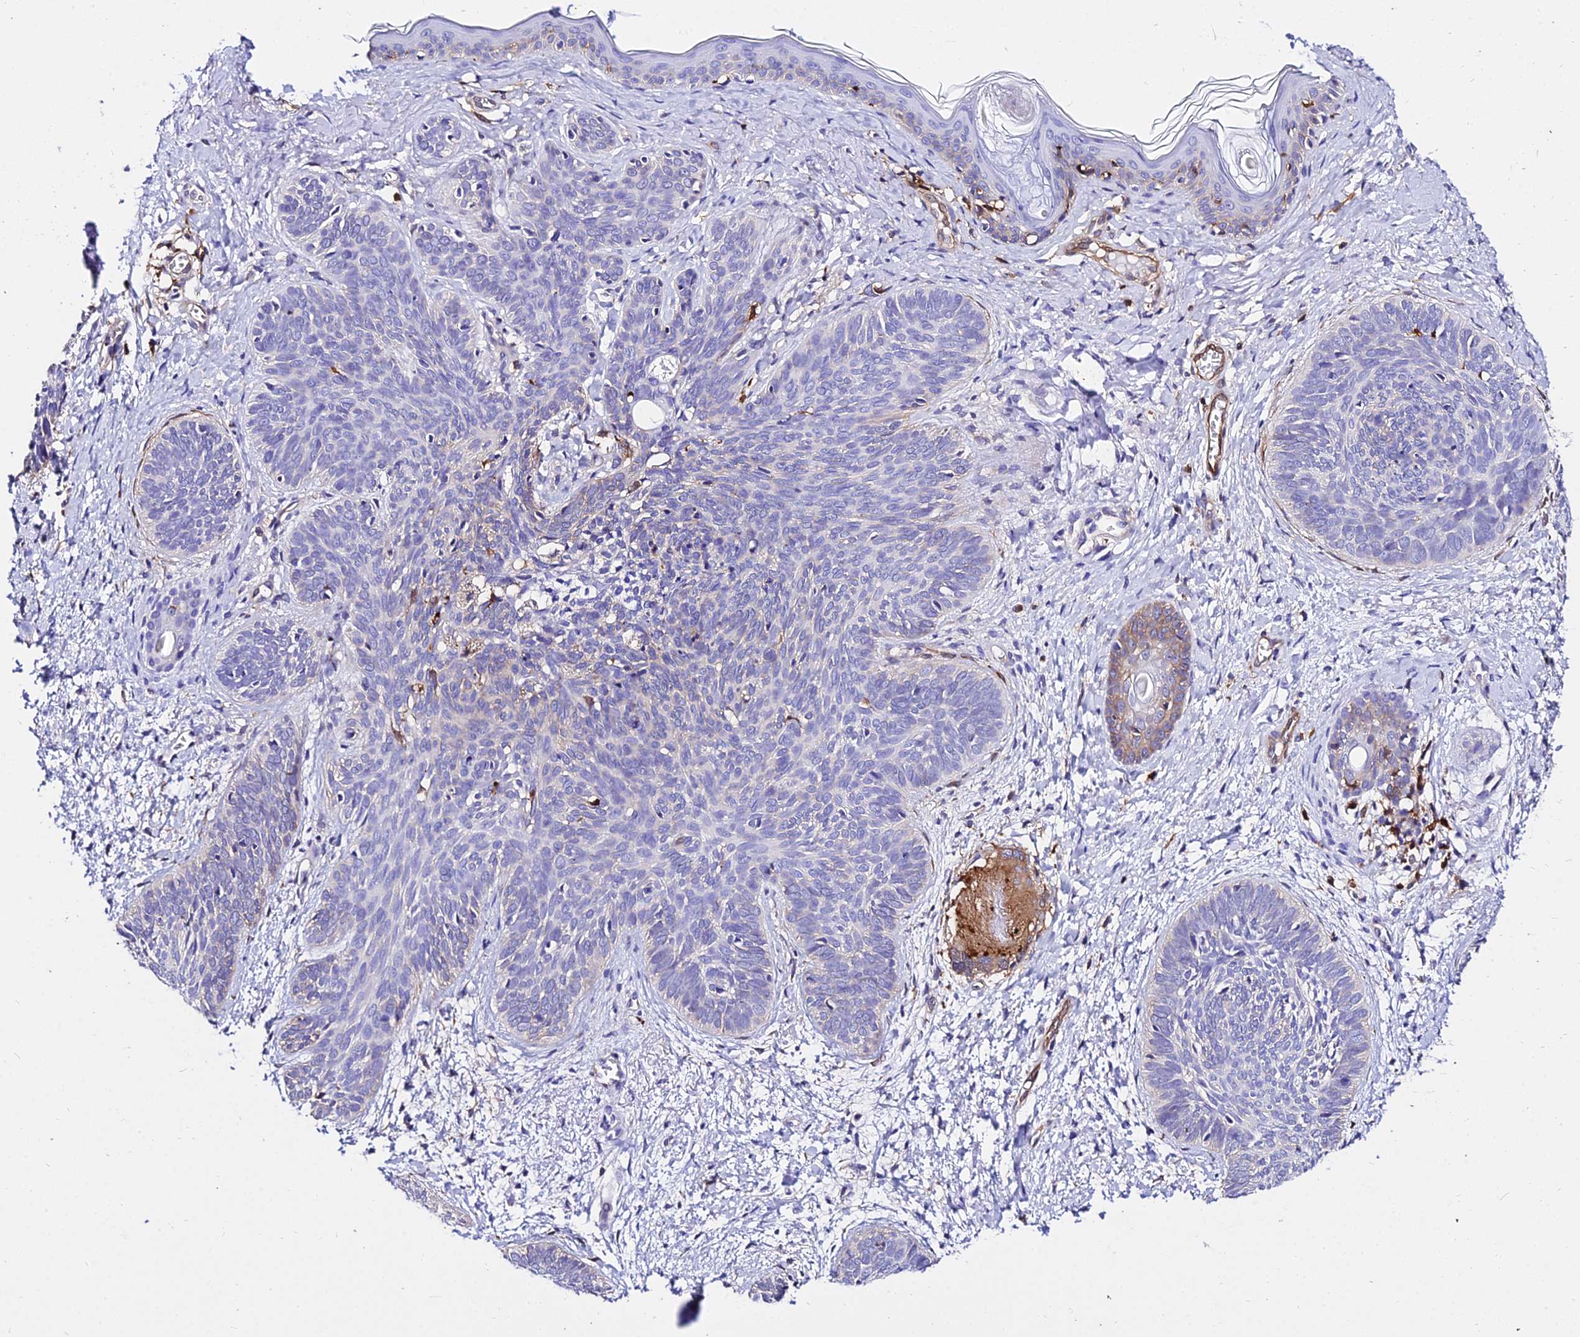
{"staining": {"intensity": "negative", "quantity": "none", "location": "none"}, "tissue": "skin cancer", "cell_type": "Tumor cells", "image_type": "cancer", "snomed": [{"axis": "morphology", "description": "Basal cell carcinoma"}, {"axis": "topography", "description": "Skin"}], "caption": "Tumor cells are negative for brown protein staining in skin cancer.", "gene": "CSRP1", "patient": {"sex": "female", "age": 81}}